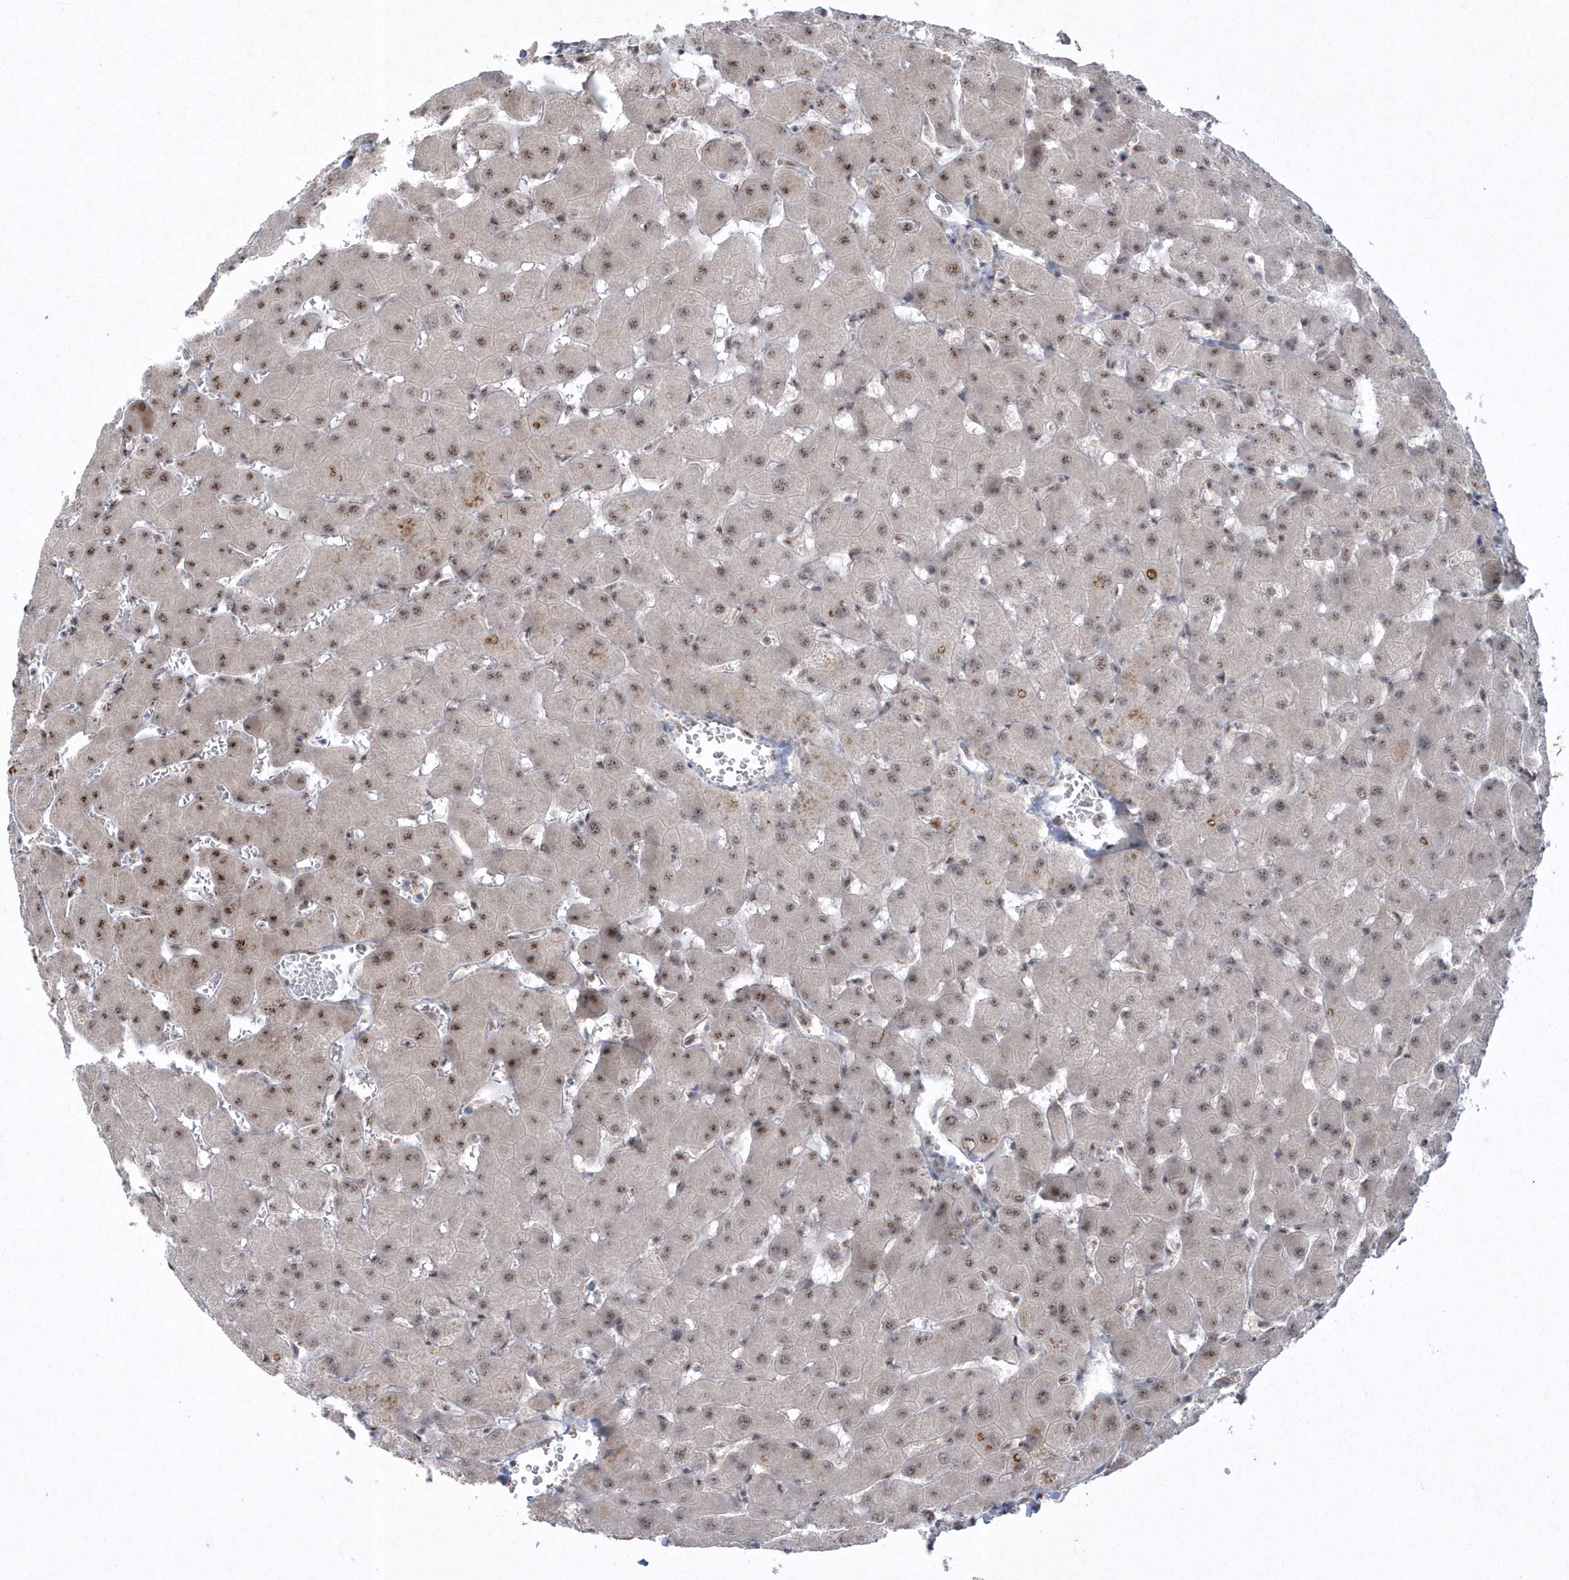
{"staining": {"intensity": "negative", "quantity": "none", "location": "none"}, "tissue": "liver", "cell_type": "Cholangiocytes", "image_type": "normal", "snomed": [{"axis": "morphology", "description": "Normal tissue, NOS"}, {"axis": "topography", "description": "Liver"}], "caption": "An image of human liver is negative for staining in cholangiocytes. (DAB immunohistochemistry, high magnification).", "gene": "KDM6B", "patient": {"sex": "female", "age": 63}}